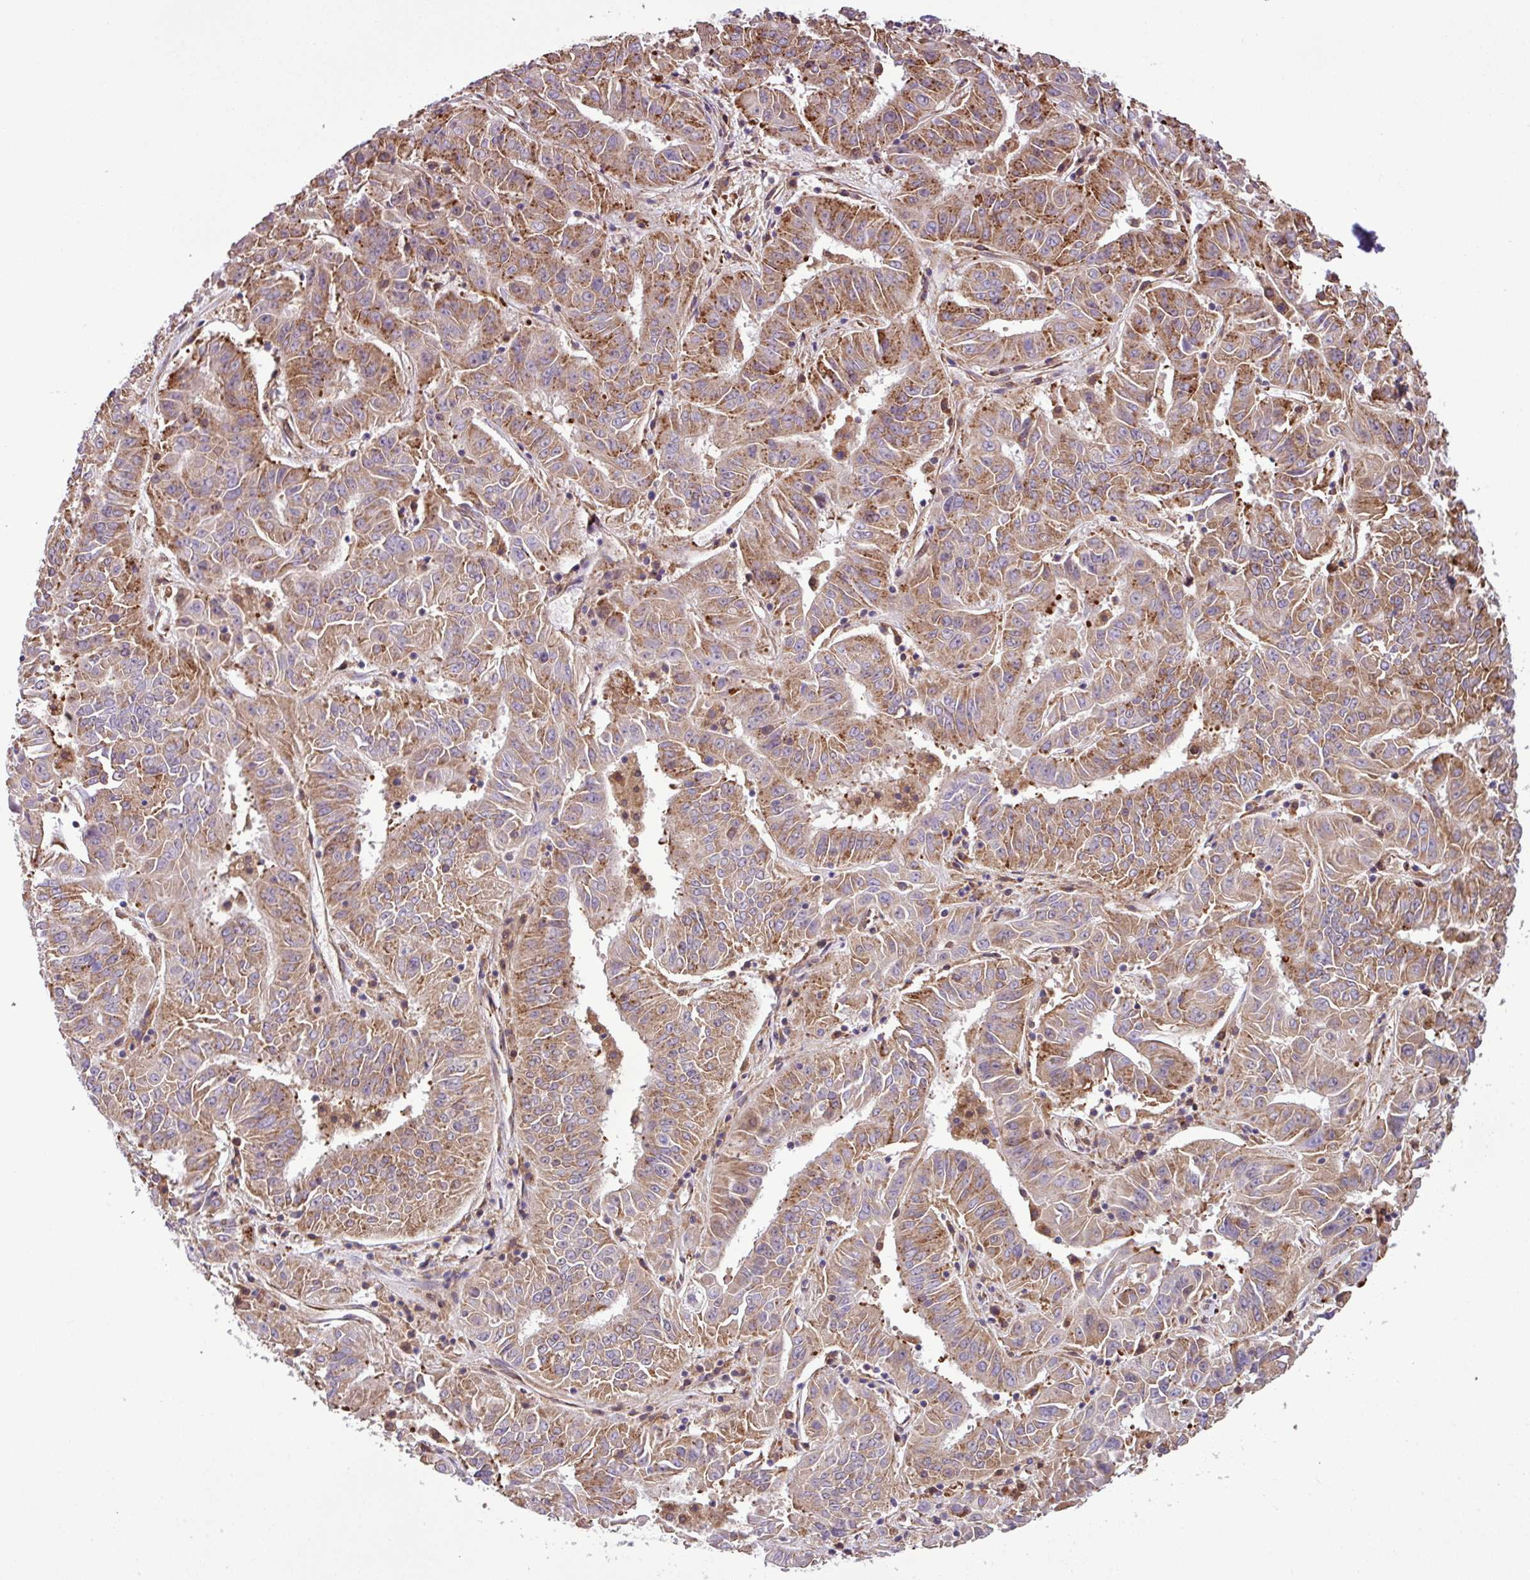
{"staining": {"intensity": "moderate", "quantity": ">75%", "location": "cytoplasmic/membranous"}, "tissue": "pancreatic cancer", "cell_type": "Tumor cells", "image_type": "cancer", "snomed": [{"axis": "morphology", "description": "Adenocarcinoma, NOS"}, {"axis": "topography", "description": "Pancreas"}], "caption": "Pancreatic cancer stained for a protein reveals moderate cytoplasmic/membranous positivity in tumor cells.", "gene": "DLGAP4", "patient": {"sex": "male", "age": 63}}